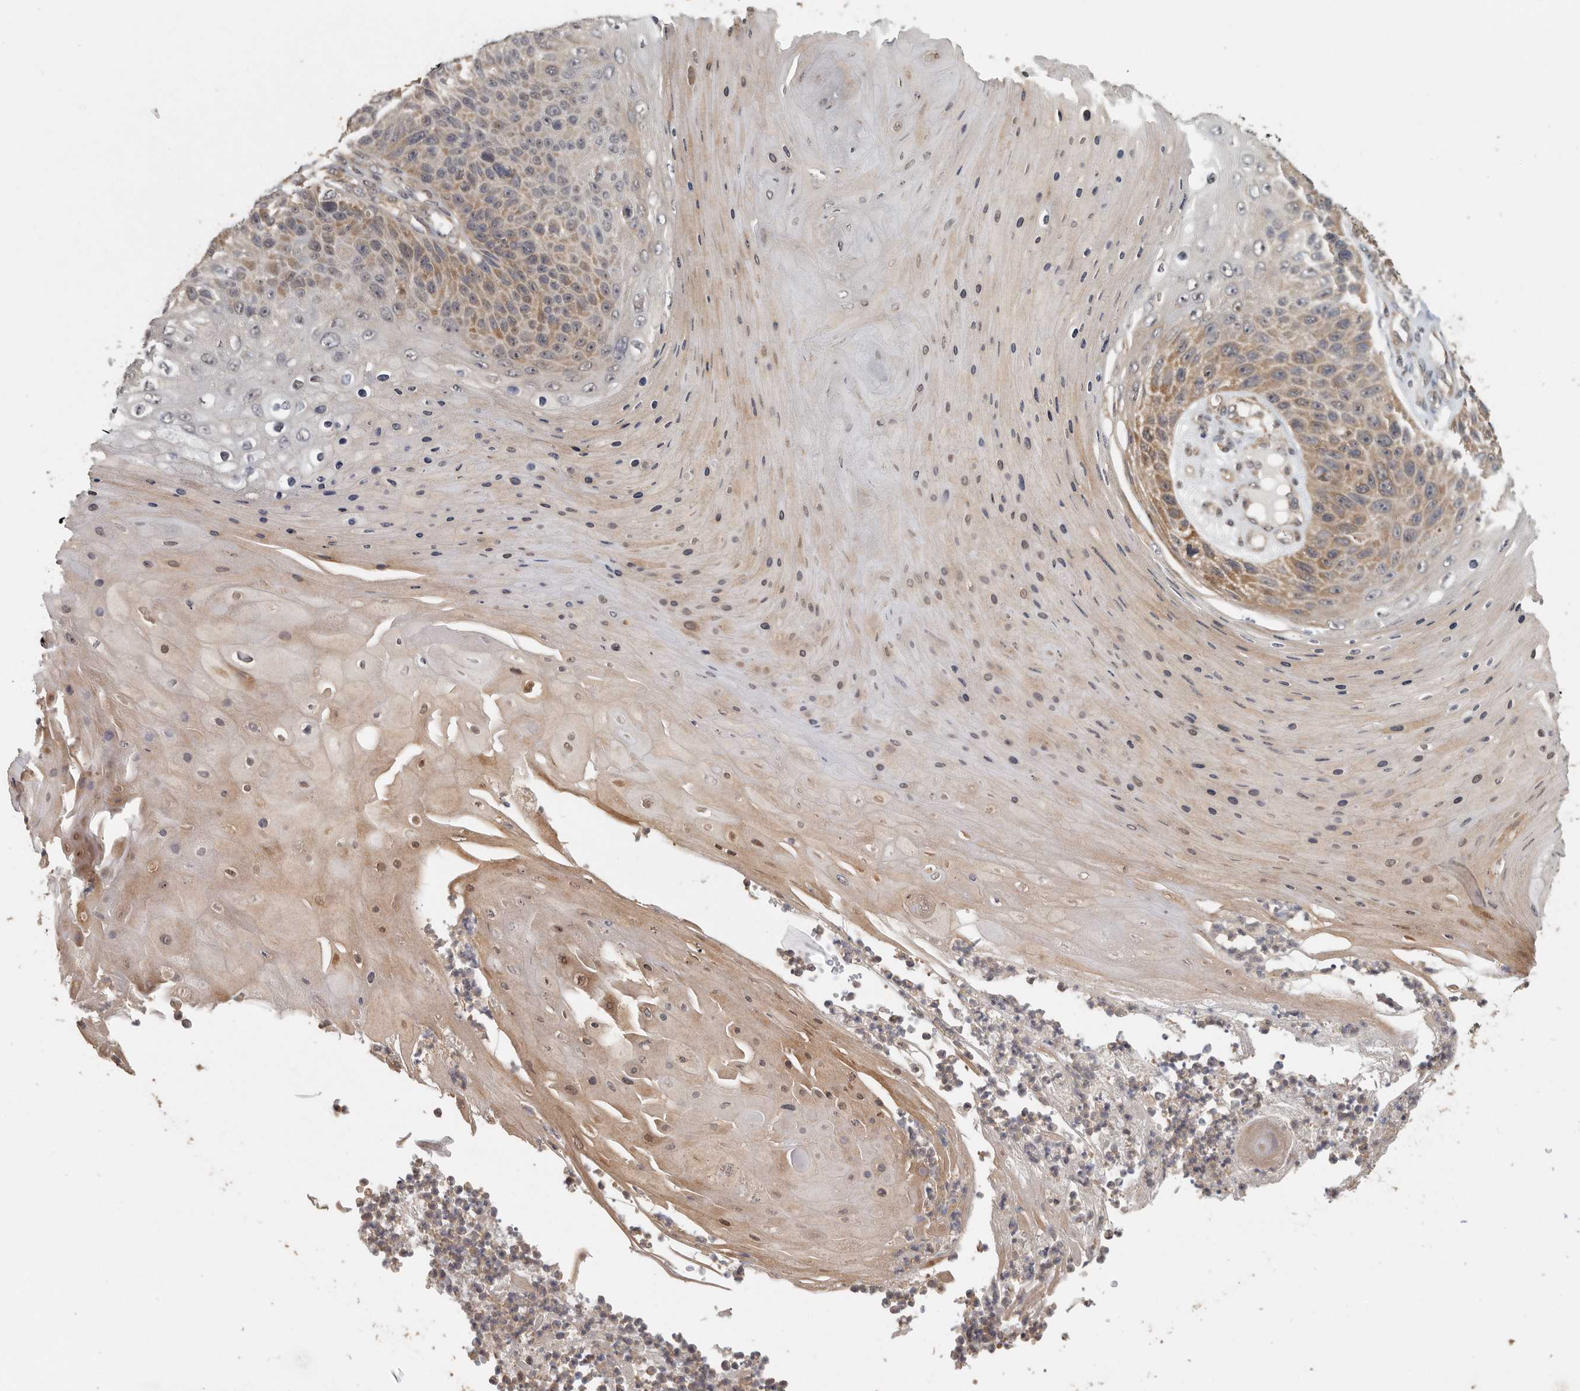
{"staining": {"intensity": "moderate", "quantity": "25%-75%", "location": "cytoplasmic/membranous"}, "tissue": "skin cancer", "cell_type": "Tumor cells", "image_type": "cancer", "snomed": [{"axis": "morphology", "description": "Squamous cell carcinoma, NOS"}, {"axis": "topography", "description": "Skin"}], "caption": "Moderate cytoplasmic/membranous protein staining is seen in approximately 25%-75% of tumor cells in squamous cell carcinoma (skin). The protein is shown in brown color, while the nuclei are stained blue.", "gene": "CCT8", "patient": {"sex": "female", "age": 88}}